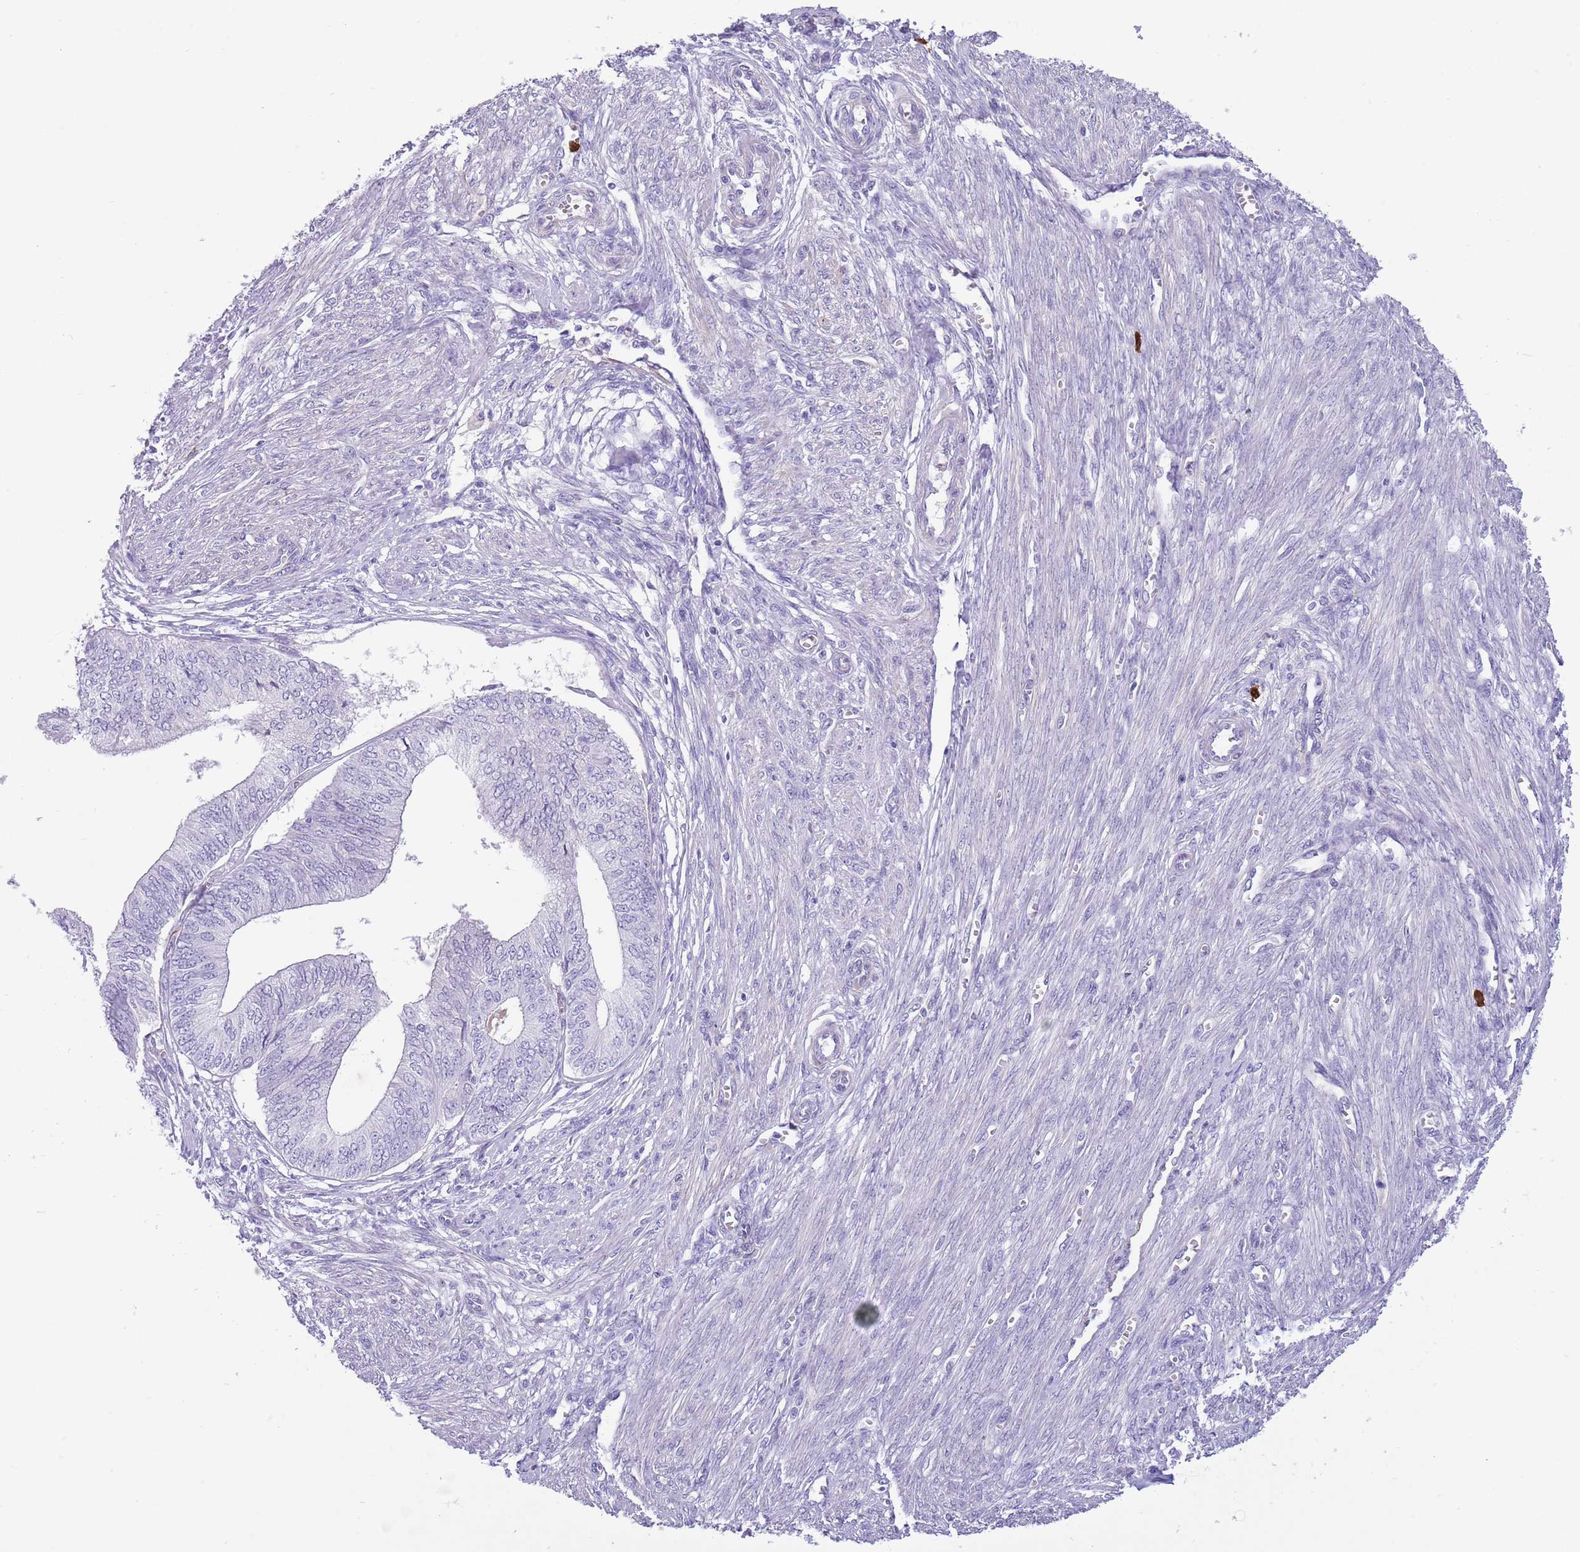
{"staining": {"intensity": "negative", "quantity": "none", "location": "none"}, "tissue": "endometrial cancer", "cell_type": "Tumor cells", "image_type": "cancer", "snomed": [{"axis": "morphology", "description": "Adenocarcinoma, NOS"}, {"axis": "topography", "description": "Endometrium"}], "caption": "High magnification brightfield microscopy of adenocarcinoma (endometrial) stained with DAB (3,3'-diaminobenzidine) (brown) and counterstained with hematoxylin (blue): tumor cells show no significant expression.", "gene": "TSGA13", "patient": {"sex": "female", "age": 68}}